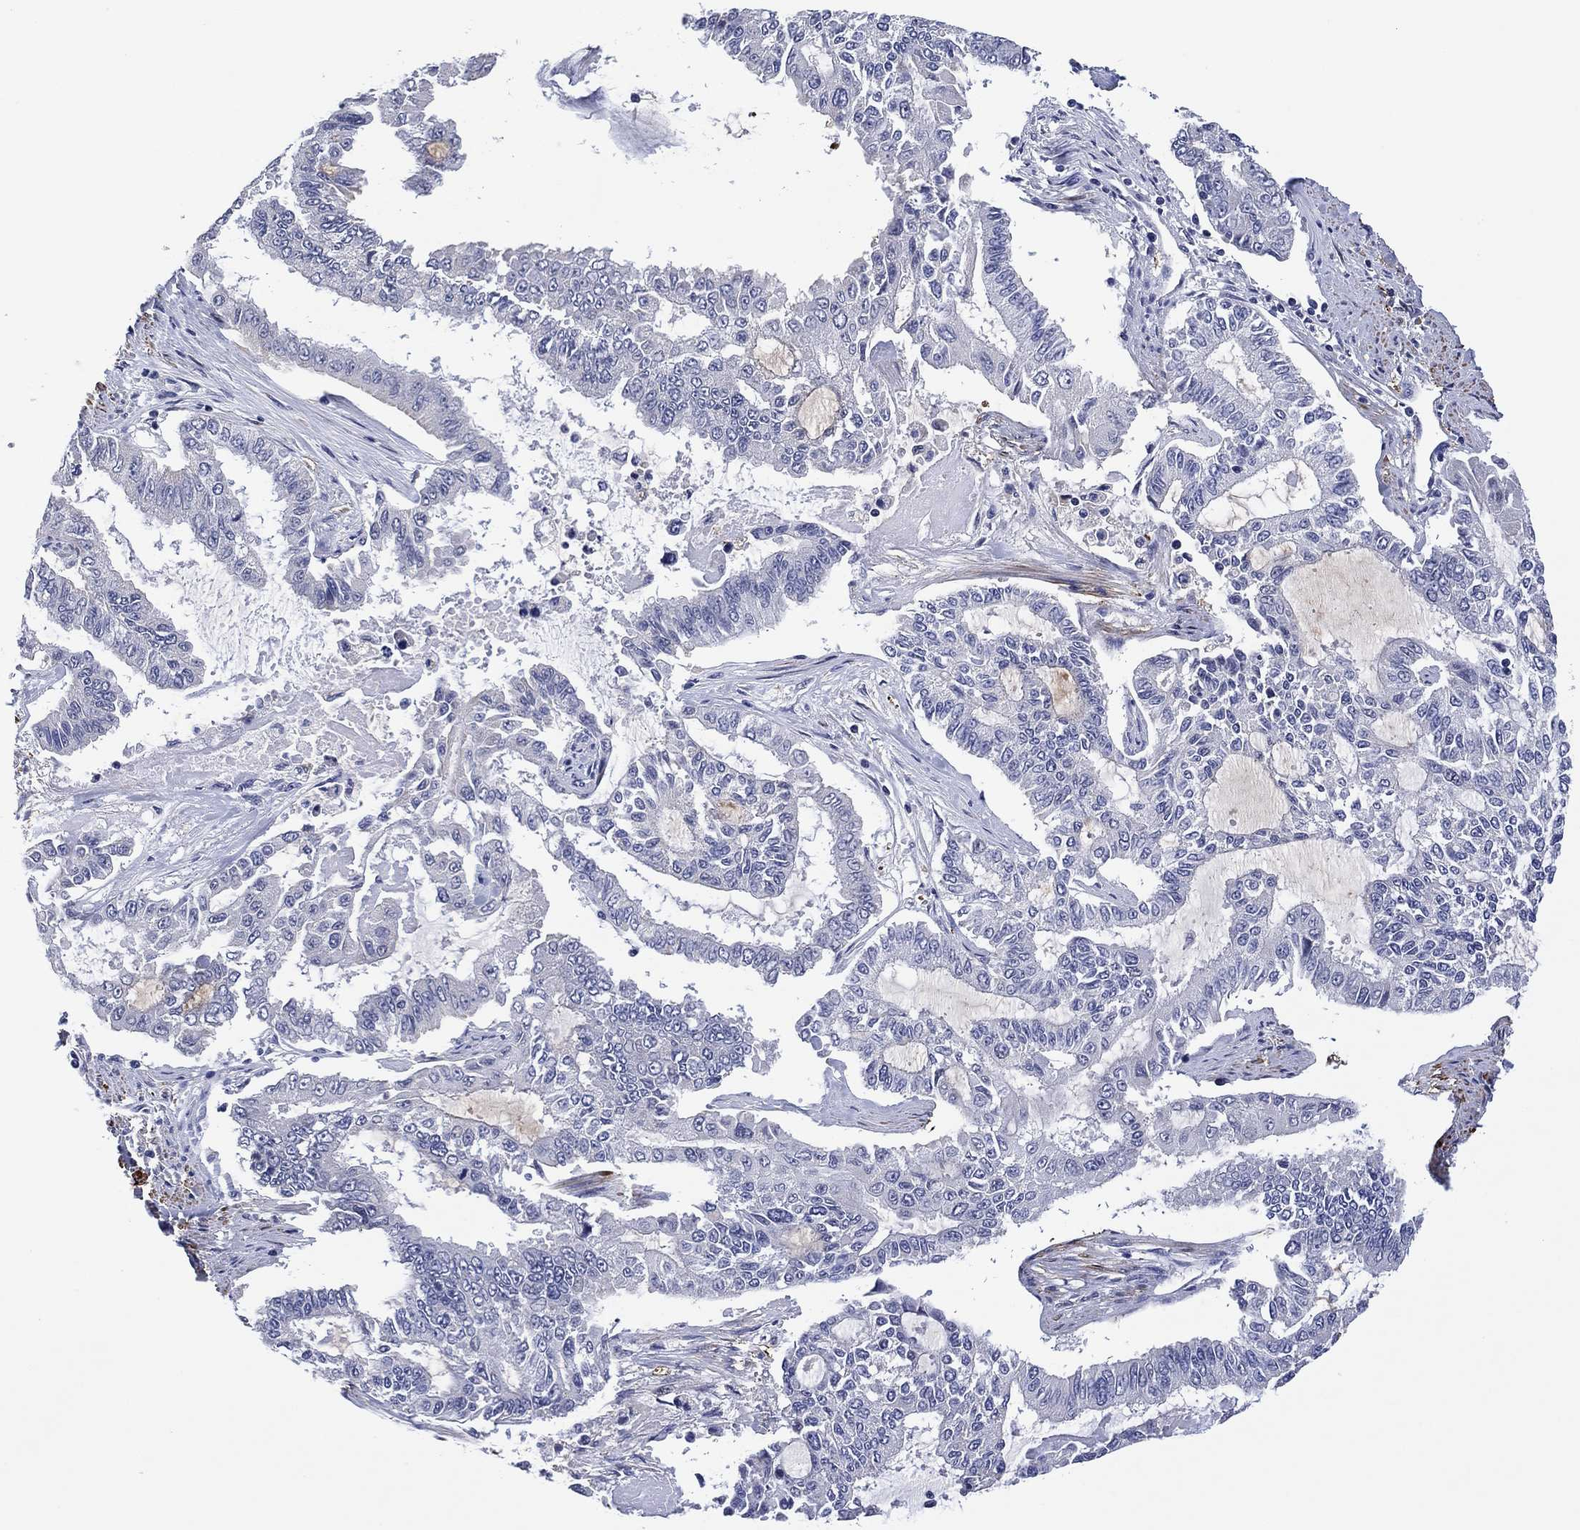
{"staining": {"intensity": "negative", "quantity": "none", "location": "none"}, "tissue": "endometrial cancer", "cell_type": "Tumor cells", "image_type": "cancer", "snomed": [{"axis": "morphology", "description": "Adenocarcinoma, NOS"}, {"axis": "topography", "description": "Uterus"}], "caption": "Micrograph shows no significant protein expression in tumor cells of endometrial cancer.", "gene": "CLIP3", "patient": {"sex": "female", "age": 59}}